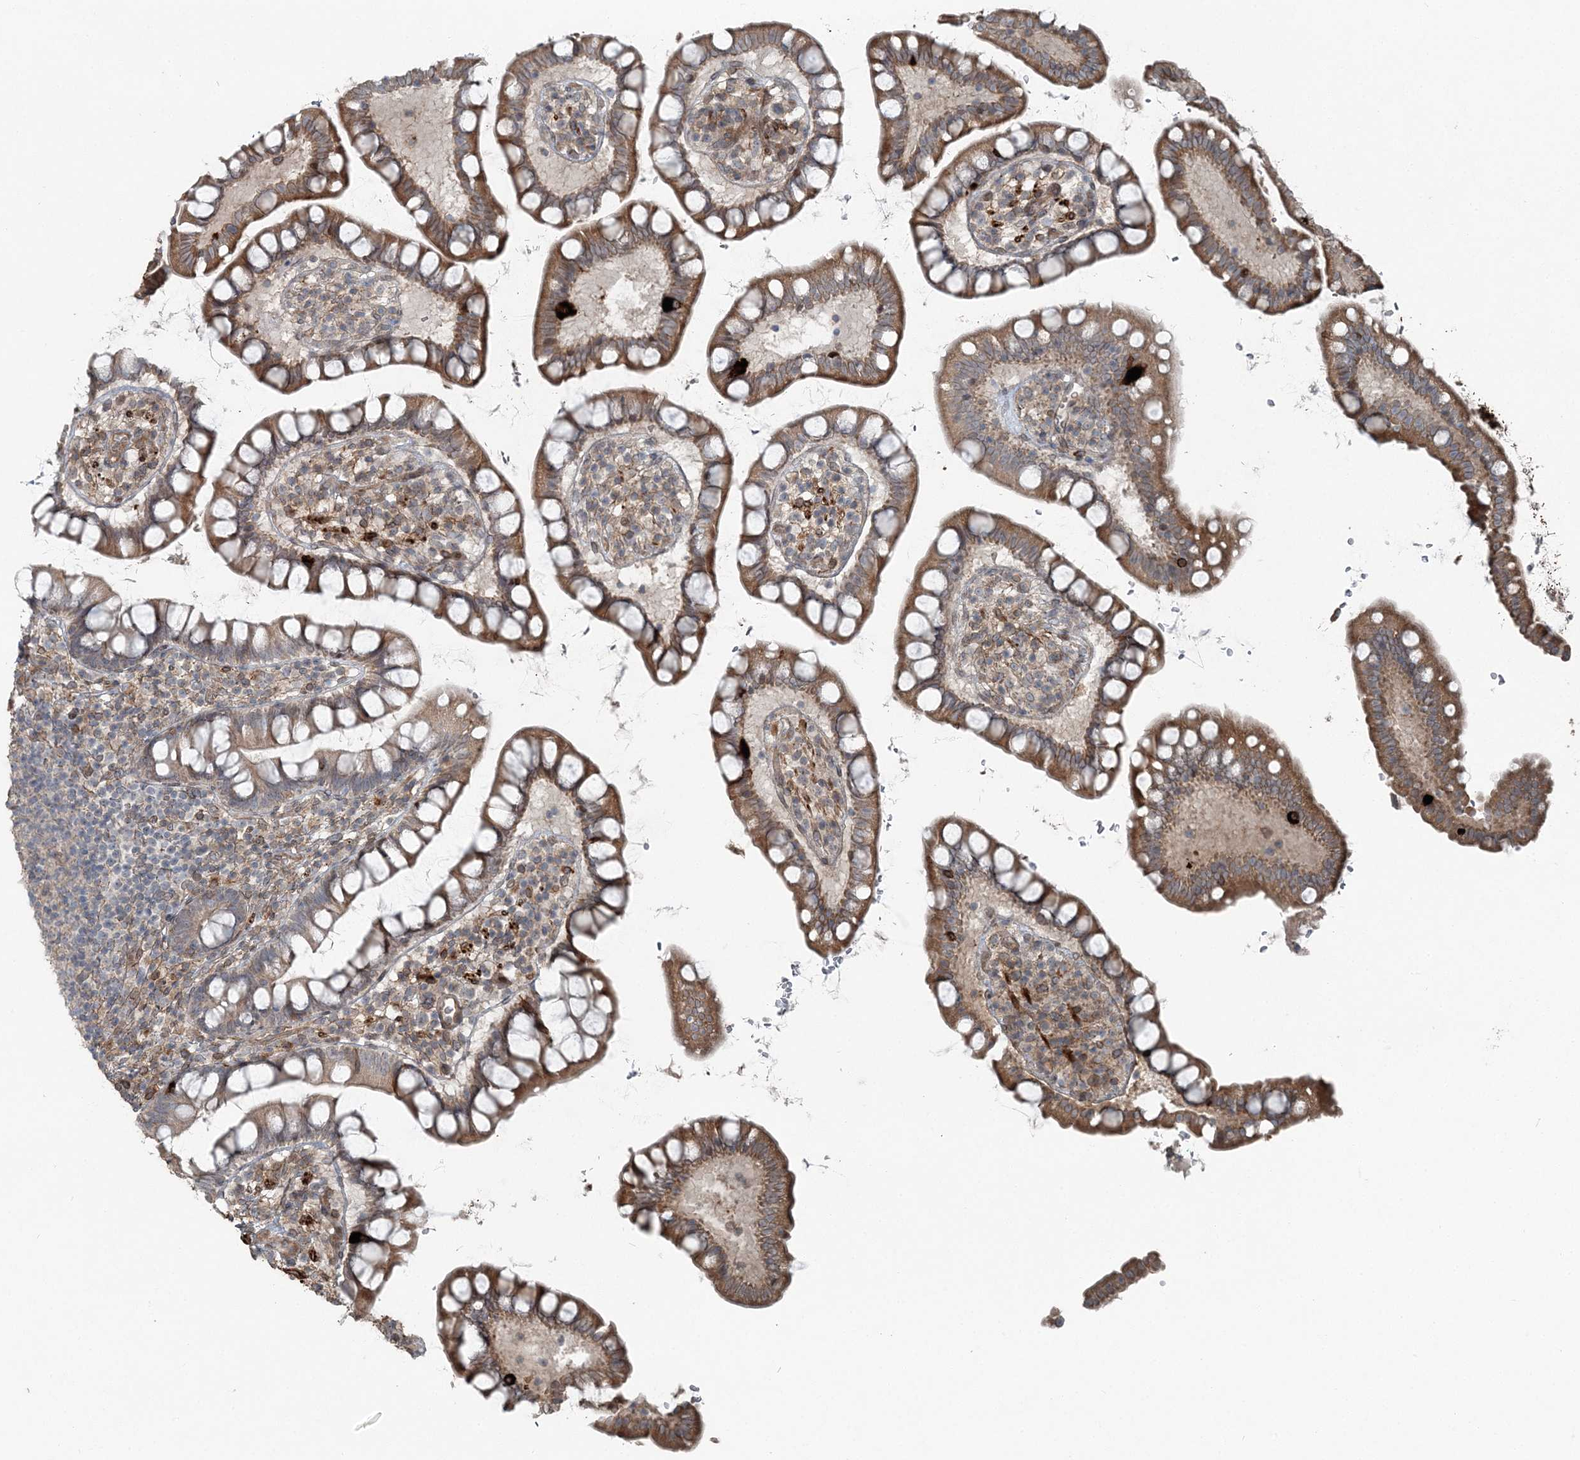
{"staining": {"intensity": "moderate", "quantity": ">75%", "location": "cytoplasmic/membranous"}, "tissue": "small intestine", "cell_type": "Glandular cells", "image_type": "normal", "snomed": [{"axis": "morphology", "description": "Normal tissue, NOS"}, {"axis": "topography", "description": "Small intestine"}], "caption": "Human small intestine stained with a brown dye demonstrates moderate cytoplasmic/membranous positive expression in approximately >75% of glandular cells.", "gene": "FBXL17", "patient": {"sex": "female", "age": 84}}